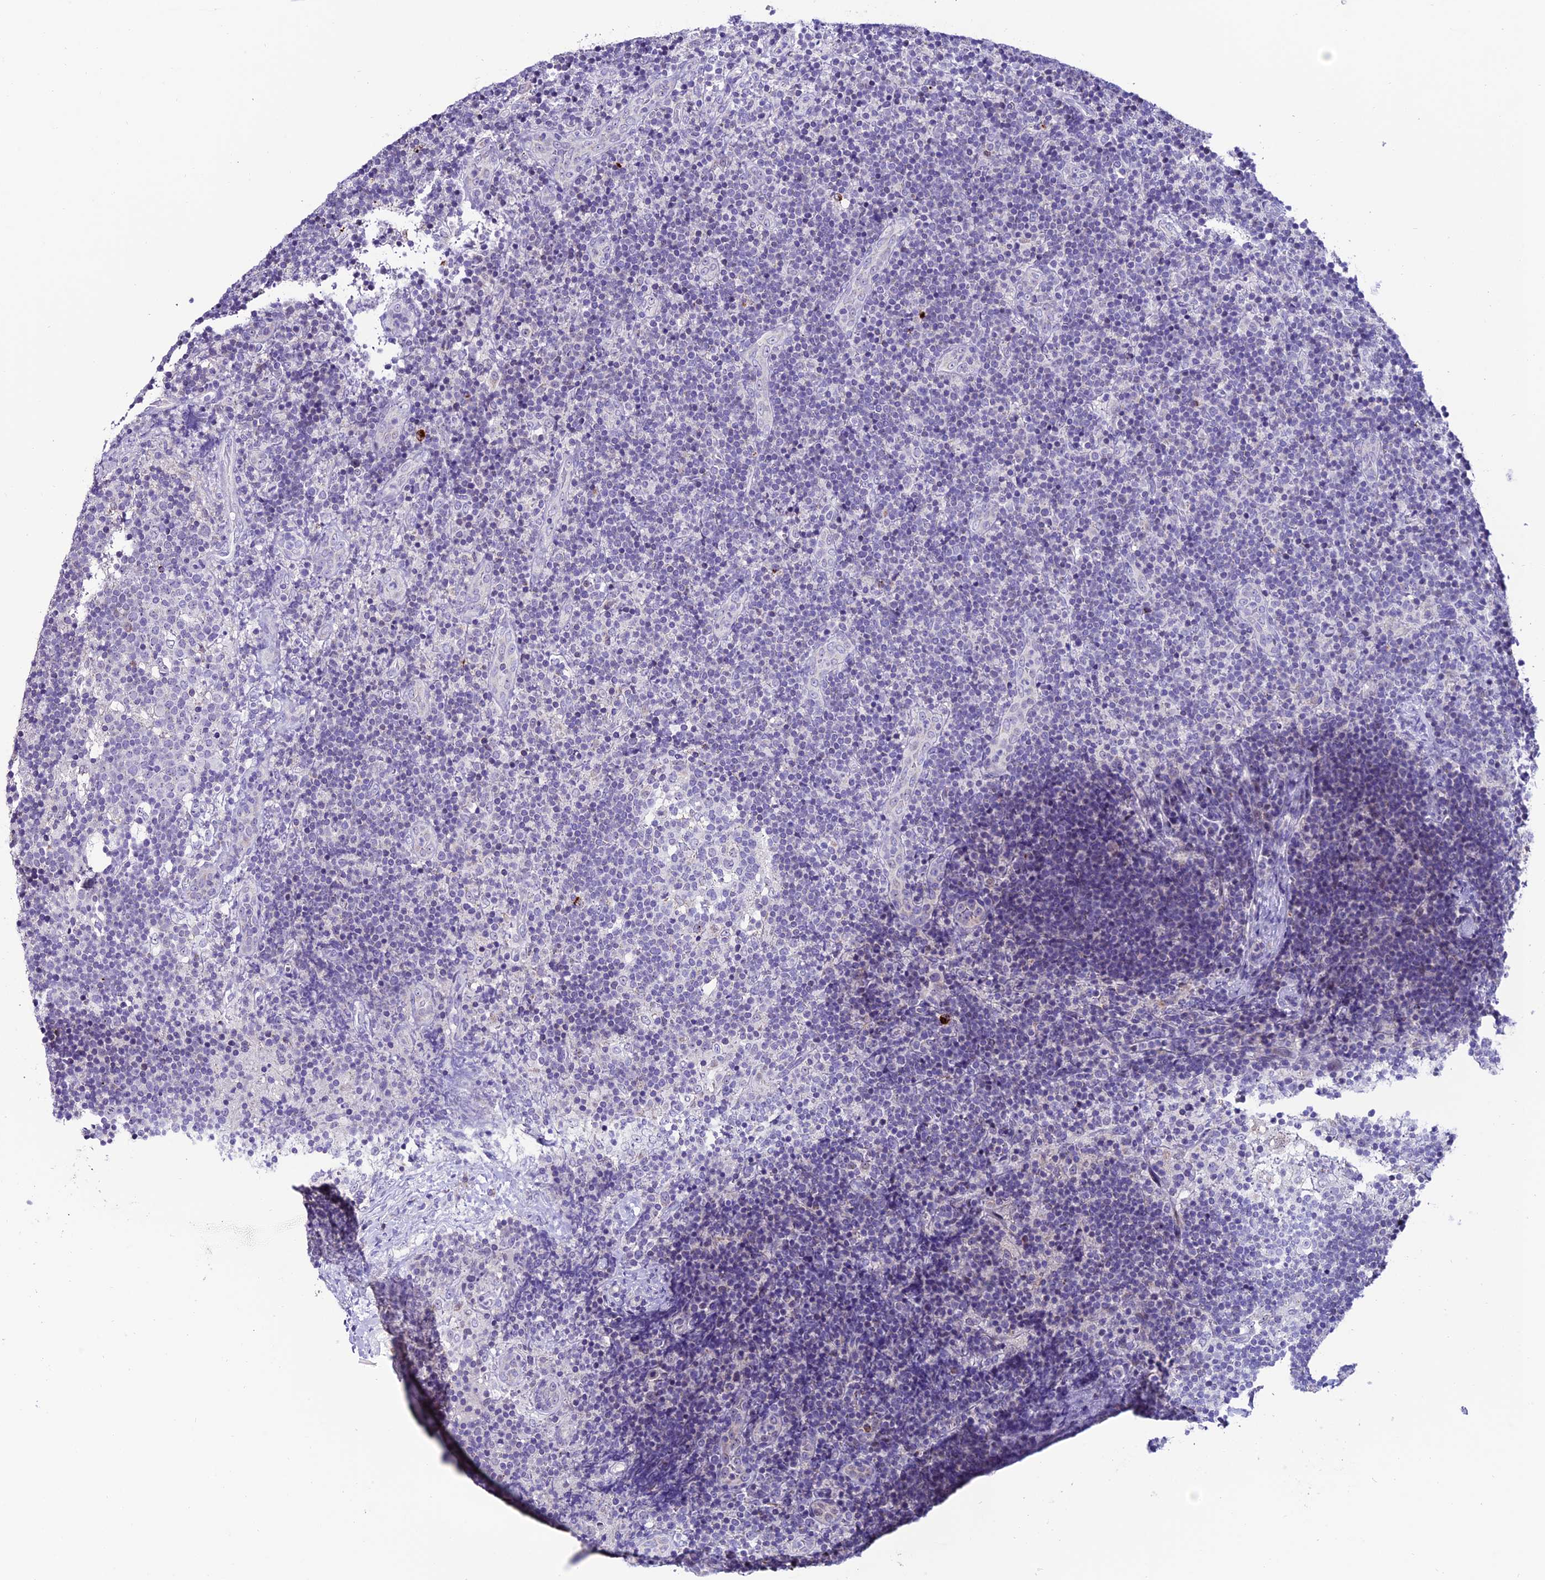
{"staining": {"intensity": "negative", "quantity": "none", "location": "none"}, "tissue": "lymph node", "cell_type": "Germinal center cells", "image_type": "normal", "snomed": [{"axis": "morphology", "description": "Normal tissue, NOS"}, {"axis": "topography", "description": "Lymph node"}], "caption": "Immunohistochemistry (IHC) photomicrograph of unremarkable lymph node stained for a protein (brown), which demonstrates no positivity in germinal center cells.", "gene": "SLC10A1", "patient": {"sex": "female", "age": 22}}